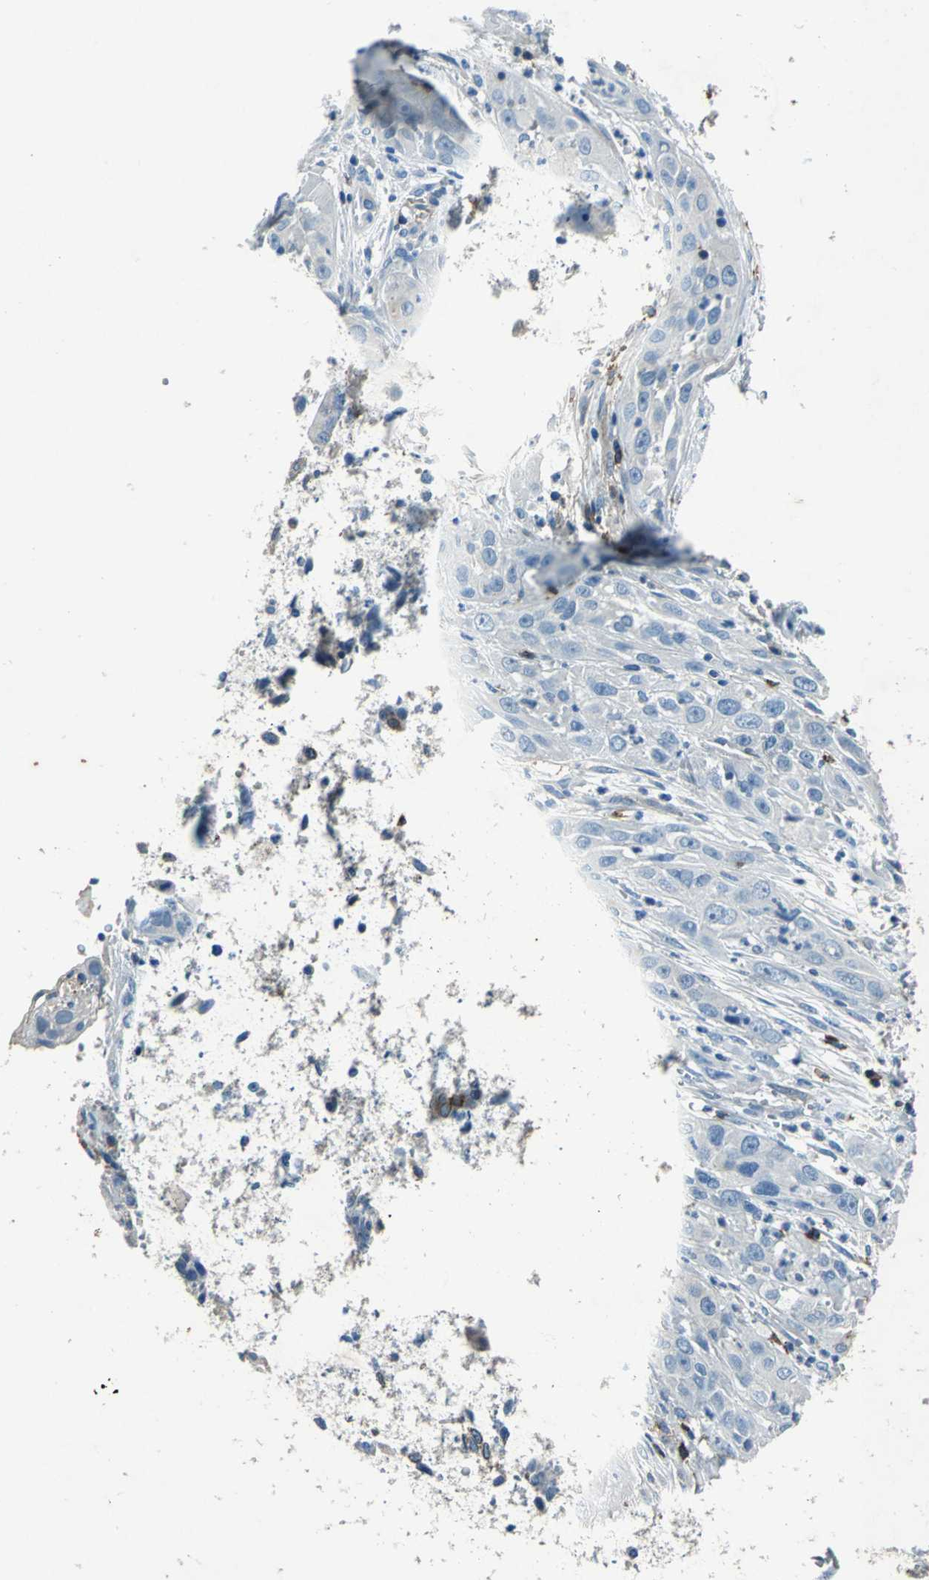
{"staining": {"intensity": "negative", "quantity": "none", "location": "none"}, "tissue": "cervical cancer", "cell_type": "Tumor cells", "image_type": "cancer", "snomed": [{"axis": "morphology", "description": "Squamous cell carcinoma, NOS"}, {"axis": "topography", "description": "Cervix"}], "caption": "Cervical cancer was stained to show a protein in brown. There is no significant expression in tumor cells. (Stains: DAB immunohistochemistry (IHC) with hematoxylin counter stain, Microscopy: brightfield microscopy at high magnification).", "gene": "RPS13", "patient": {"sex": "female", "age": 32}}